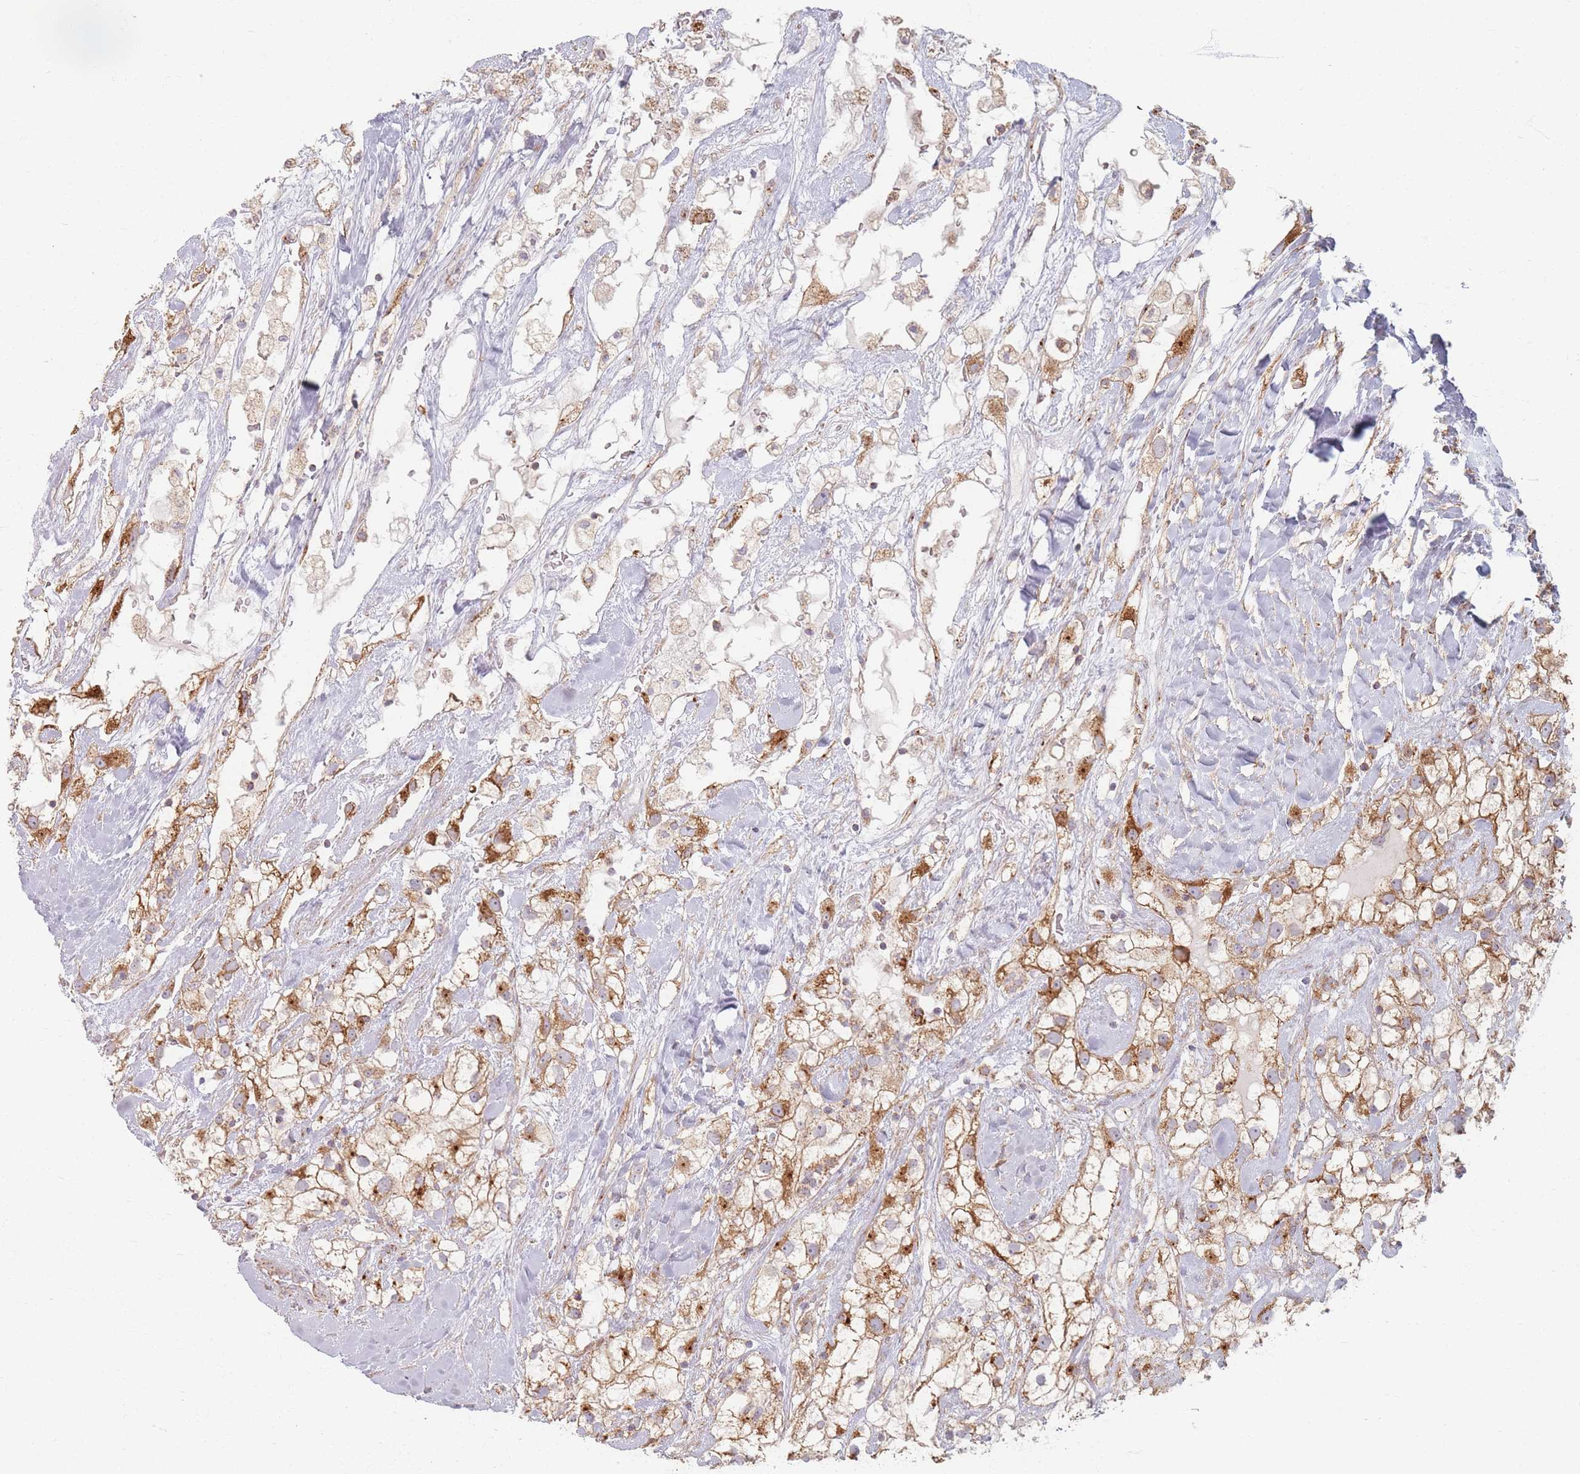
{"staining": {"intensity": "moderate", "quantity": "25%-75%", "location": "cytoplasmic/membranous"}, "tissue": "renal cancer", "cell_type": "Tumor cells", "image_type": "cancer", "snomed": [{"axis": "morphology", "description": "Adenocarcinoma, NOS"}, {"axis": "topography", "description": "Kidney"}], "caption": "Moderate cytoplasmic/membranous protein staining is appreciated in approximately 25%-75% of tumor cells in renal cancer.", "gene": "ESRP2", "patient": {"sex": "male", "age": 59}}